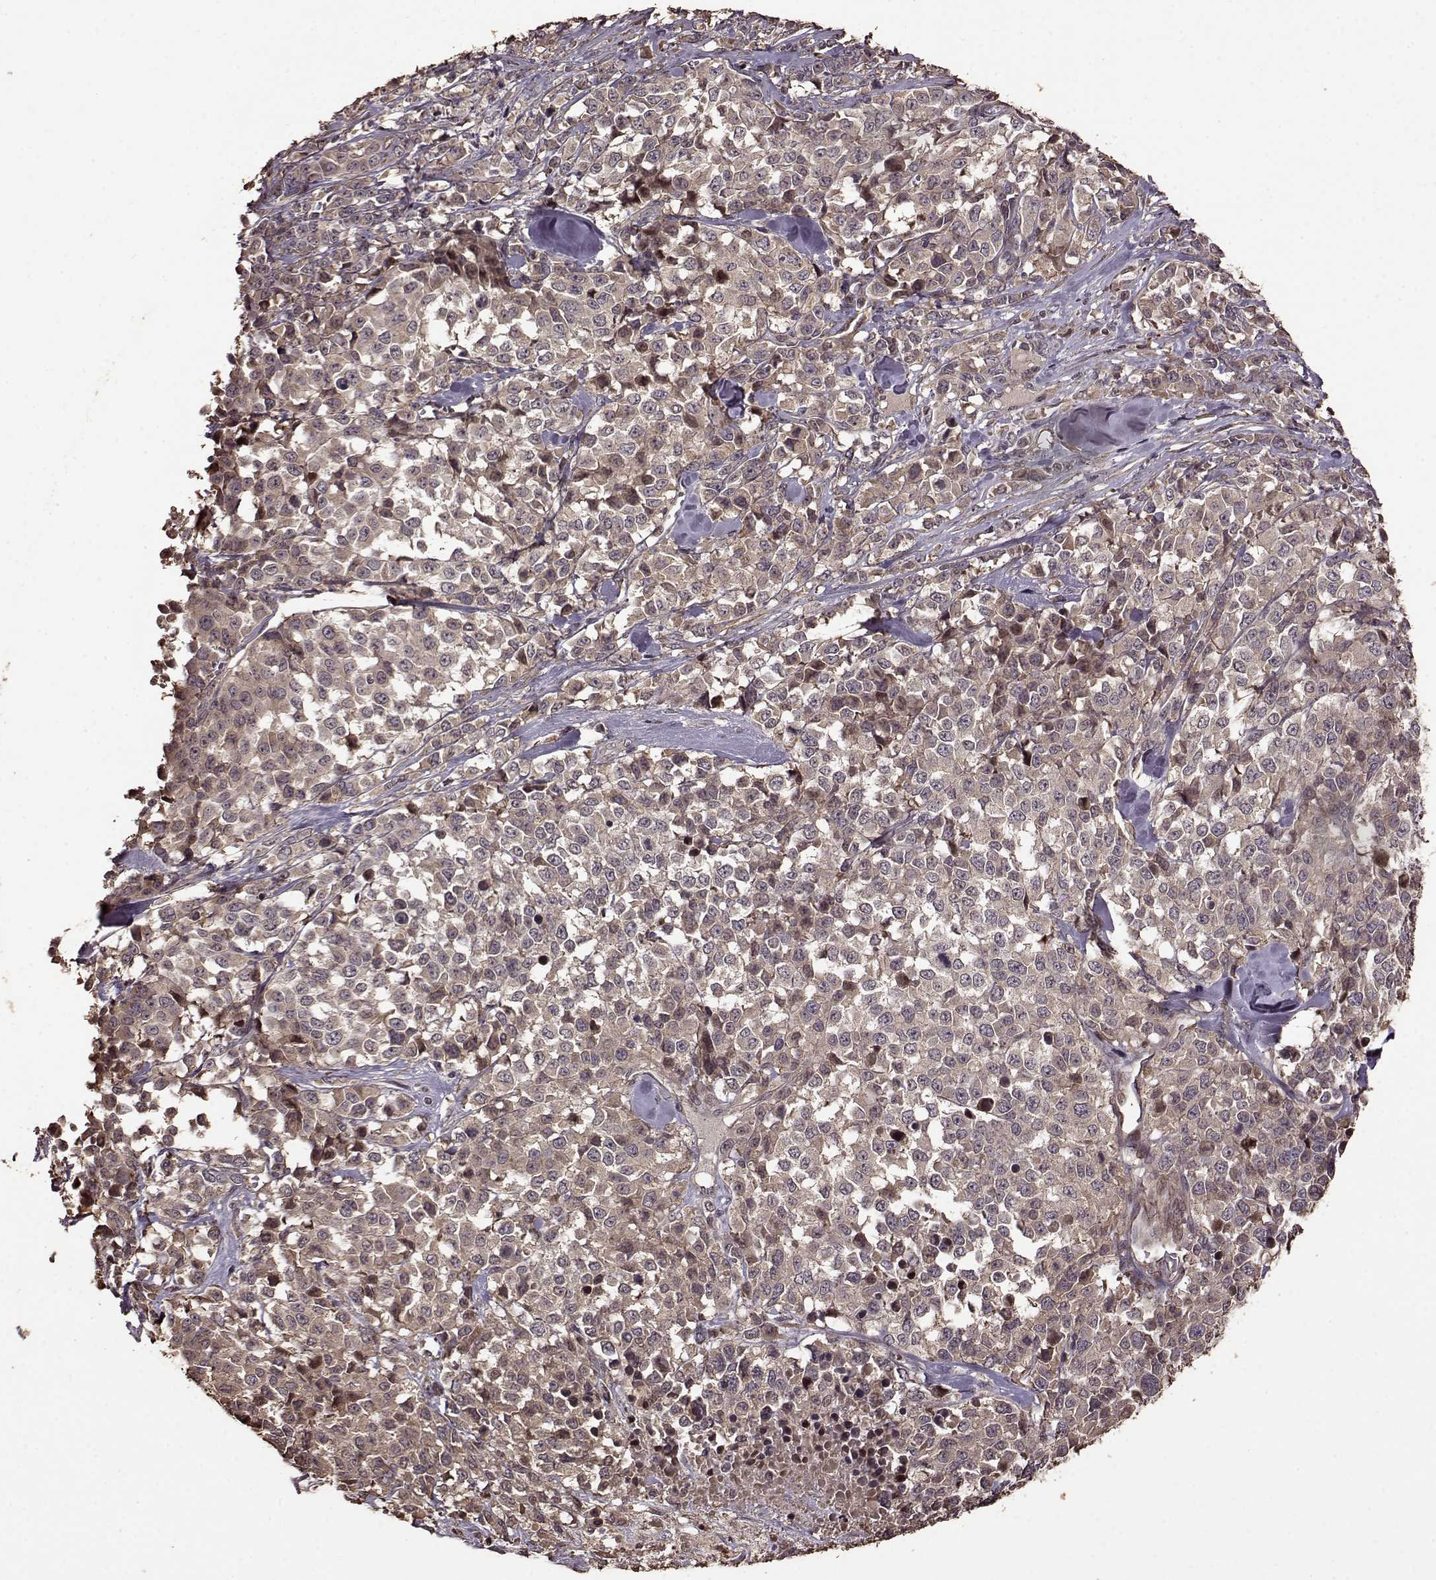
{"staining": {"intensity": "weak", "quantity": "25%-75%", "location": "cytoplasmic/membranous"}, "tissue": "melanoma", "cell_type": "Tumor cells", "image_type": "cancer", "snomed": [{"axis": "morphology", "description": "Malignant melanoma, Metastatic site"}, {"axis": "topography", "description": "Skin"}], "caption": "Immunohistochemical staining of human malignant melanoma (metastatic site) exhibits low levels of weak cytoplasmic/membranous protein staining in about 25%-75% of tumor cells. The staining was performed using DAB (3,3'-diaminobenzidine), with brown indicating positive protein expression. Nuclei are stained blue with hematoxylin.", "gene": "FBXW11", "patient": {"sex": "male", "age": 84}}